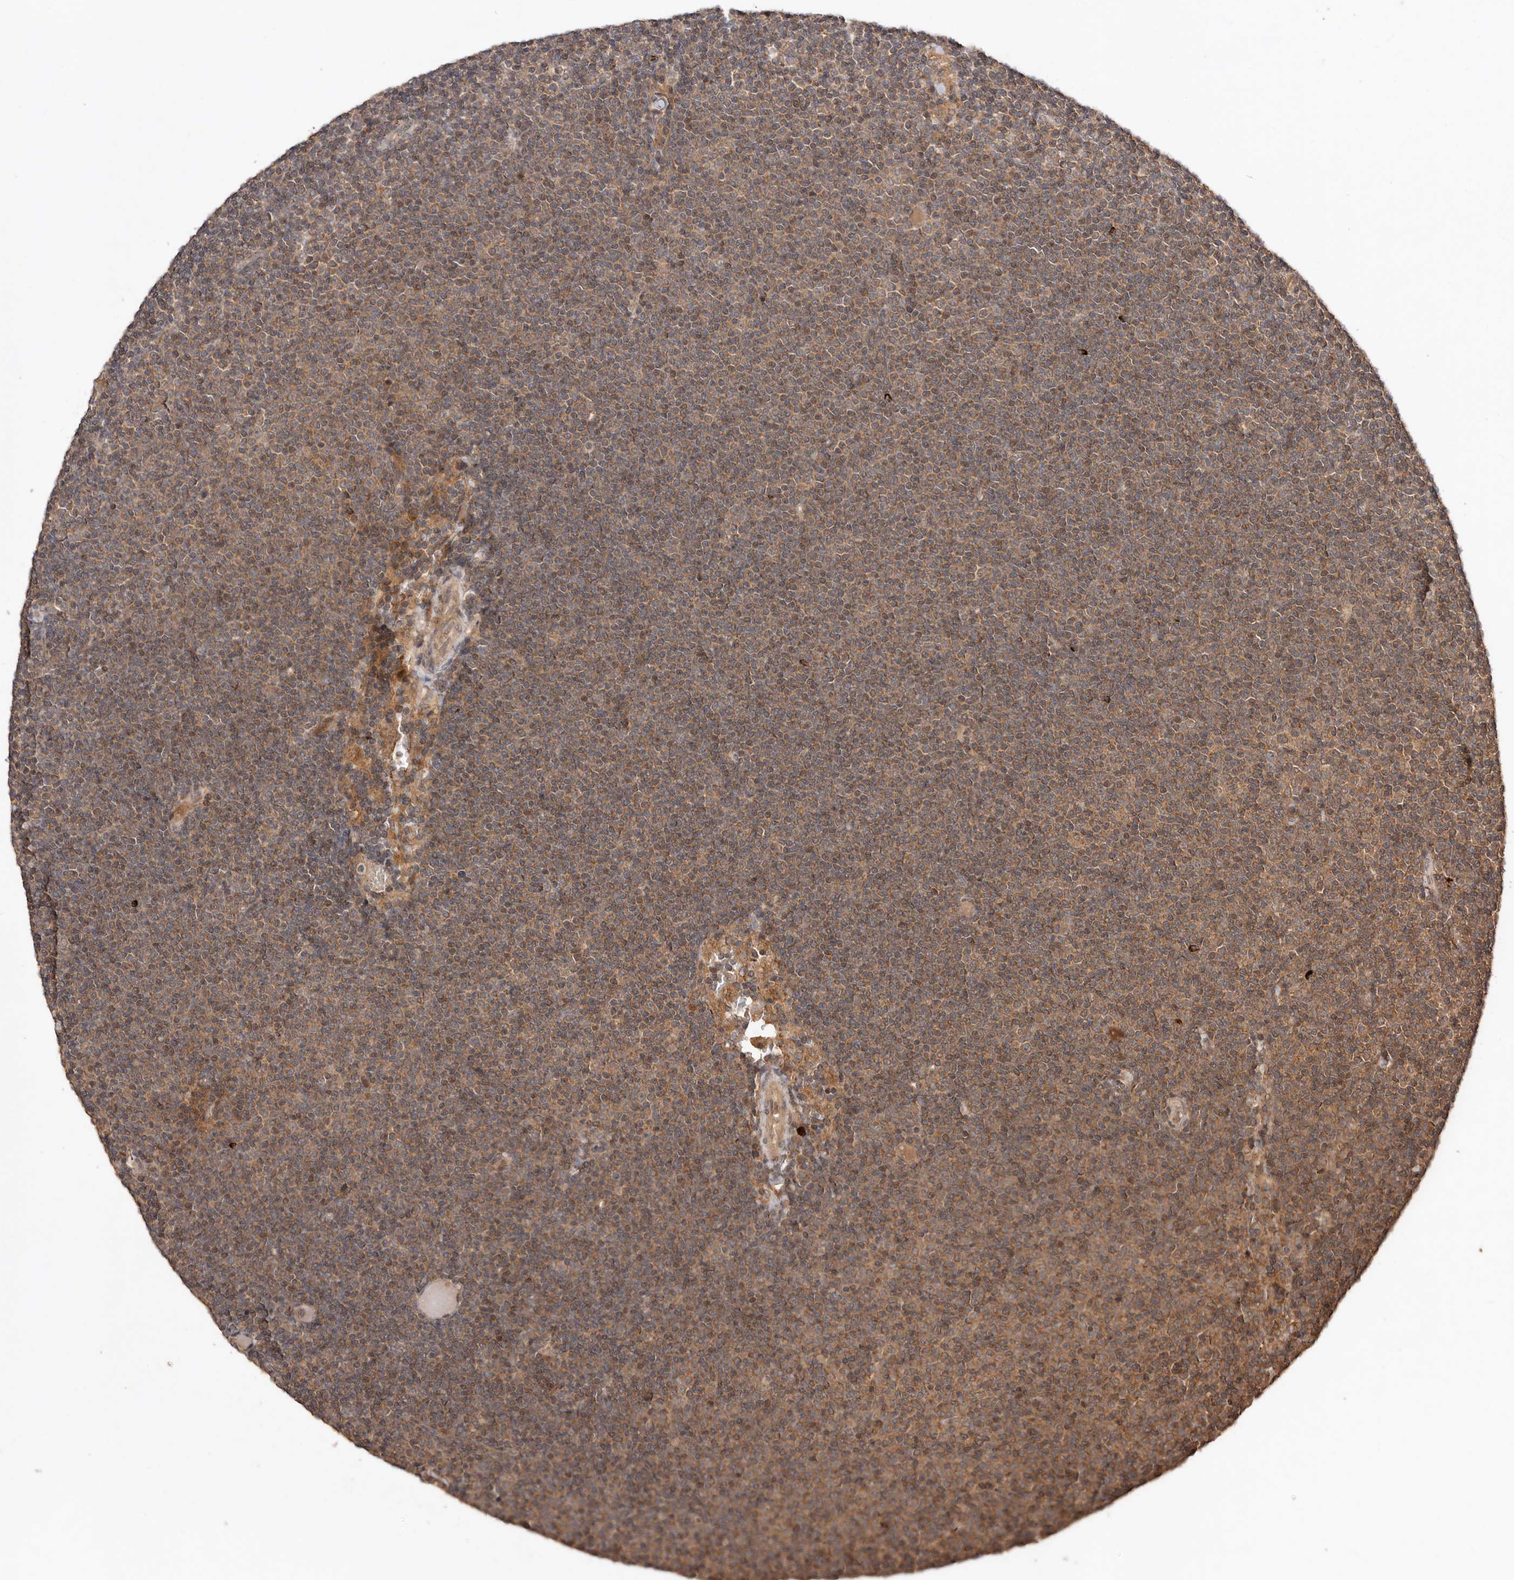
{"staining": {"intensity": "moderate", "quantity": ">75%", "location": "cytoplasmic/membranous"}, "tissue": "lymphoma", "cell_type": "Tumor cells", "image_type": "cancer", "snomed": [{"axis": "morphology", "description": "Malignant lymphoma, non-Hodgkin's type, Low grade"}, {"axis": "topography", "description": "Lymph node"}], "caption": "This photomicrograph exhibits immunohistochemistry (IHC) staining of human lymphoma, with medium moderate cytoplasmic/membranous staining in approximately >75% of tumor cells.", "gene": "RWDD1", "patient": {"sex": "female", "age": 53}}